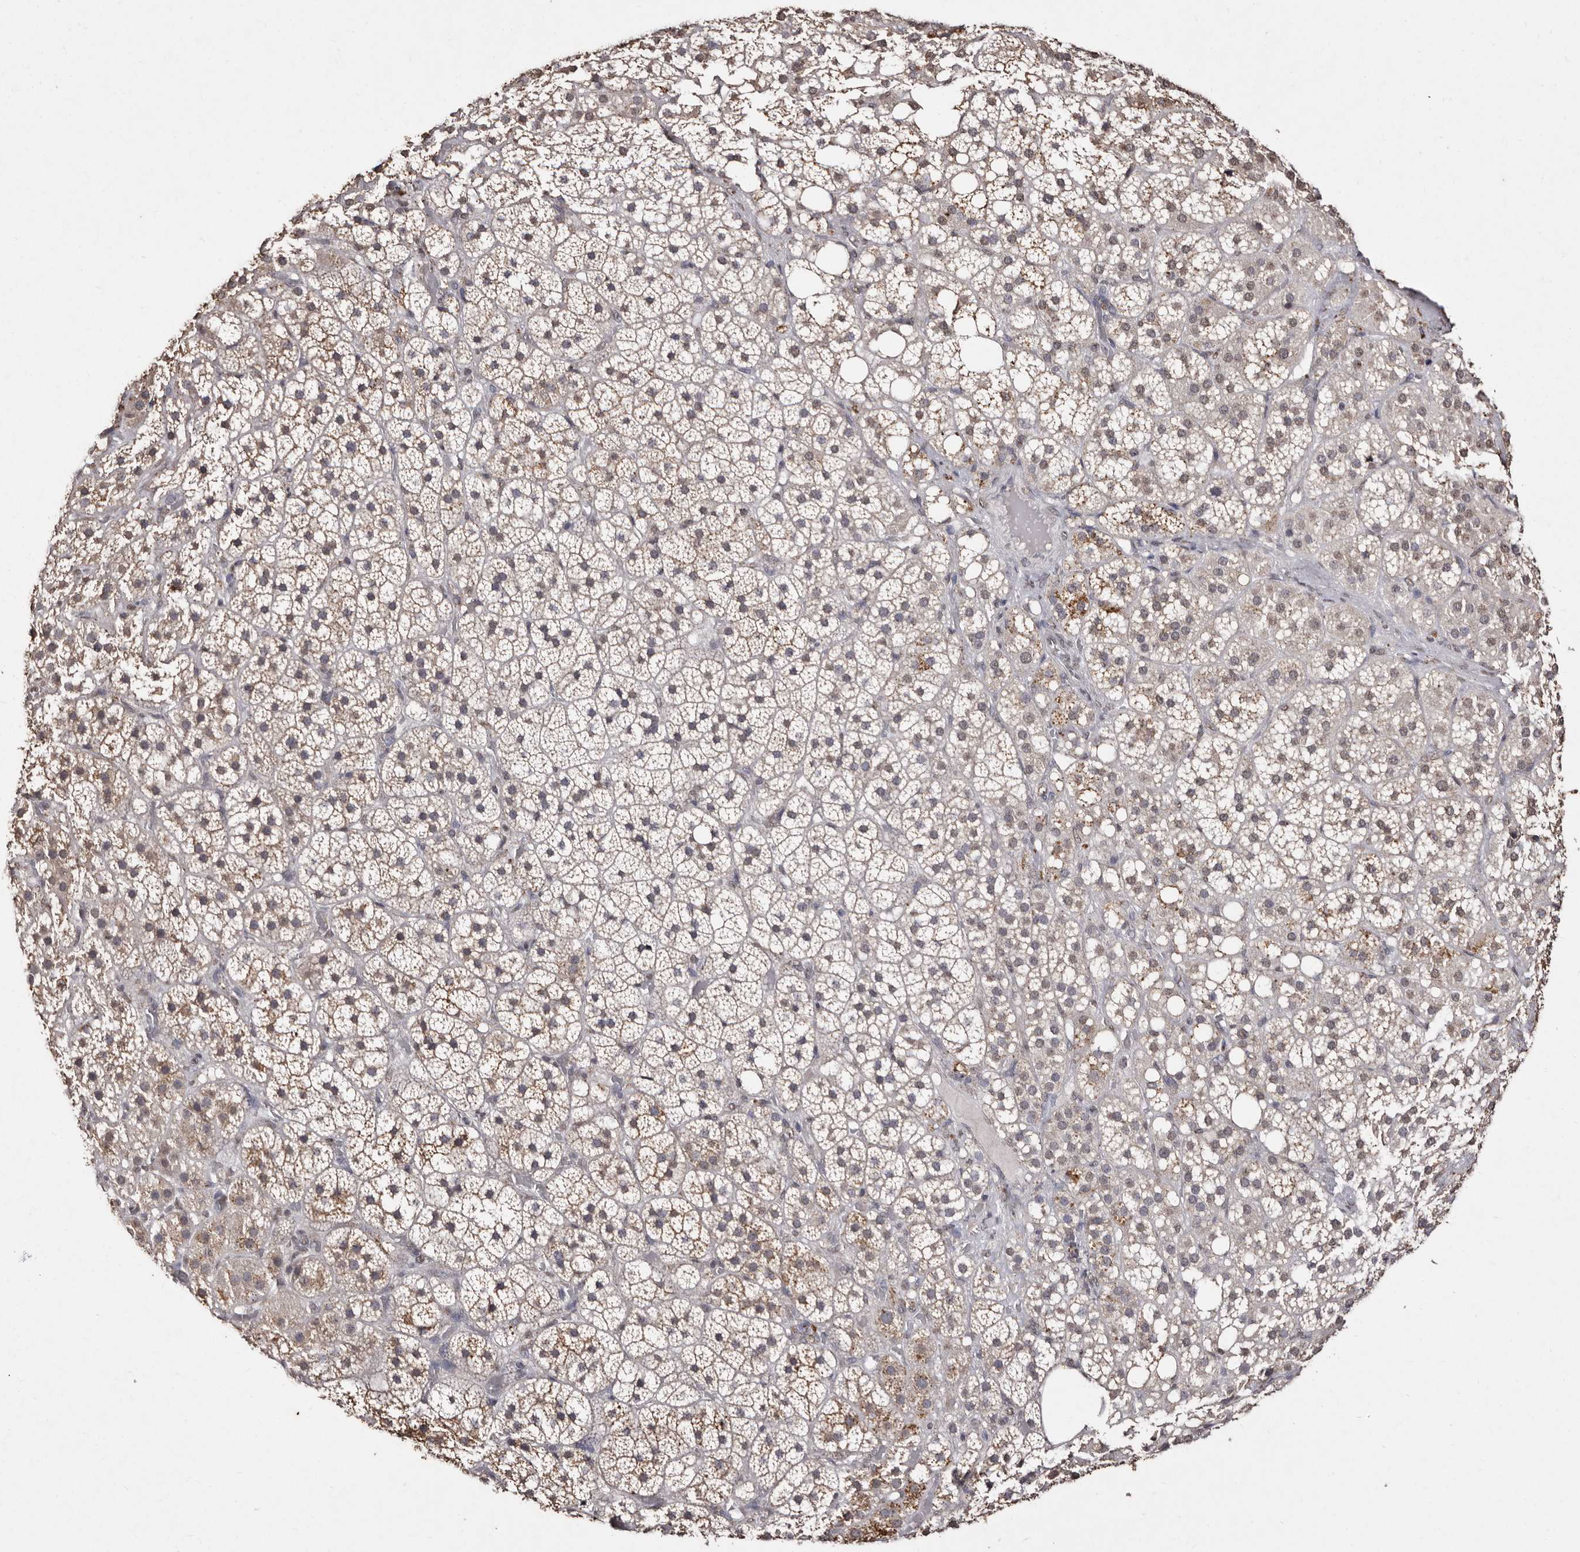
{"staining": {"intensity": "moderate", "quantity": "<25%", "location": "cytoplasmic/membranous"}, "tissue": "adrenal gland", "cell_type": "Glandular cells", "image_type": "normal", "snomed": [{"axis": "morphology", "description": "Normal tissue, NOS"}, {"axis": "topography", "description": "Adrenal gland"}], "caption": "Glandular cells display moderate cytoplasmic/membranous expression in approximately <25% of cells in benign adrenal gland. The protein of interest is stained brown, and the nuclei are stained in blue (DAB IHC with brightfield microscopy, high magnification).", "gene": "ERBB4", "patient": {"sex": "female", "age": 59}}